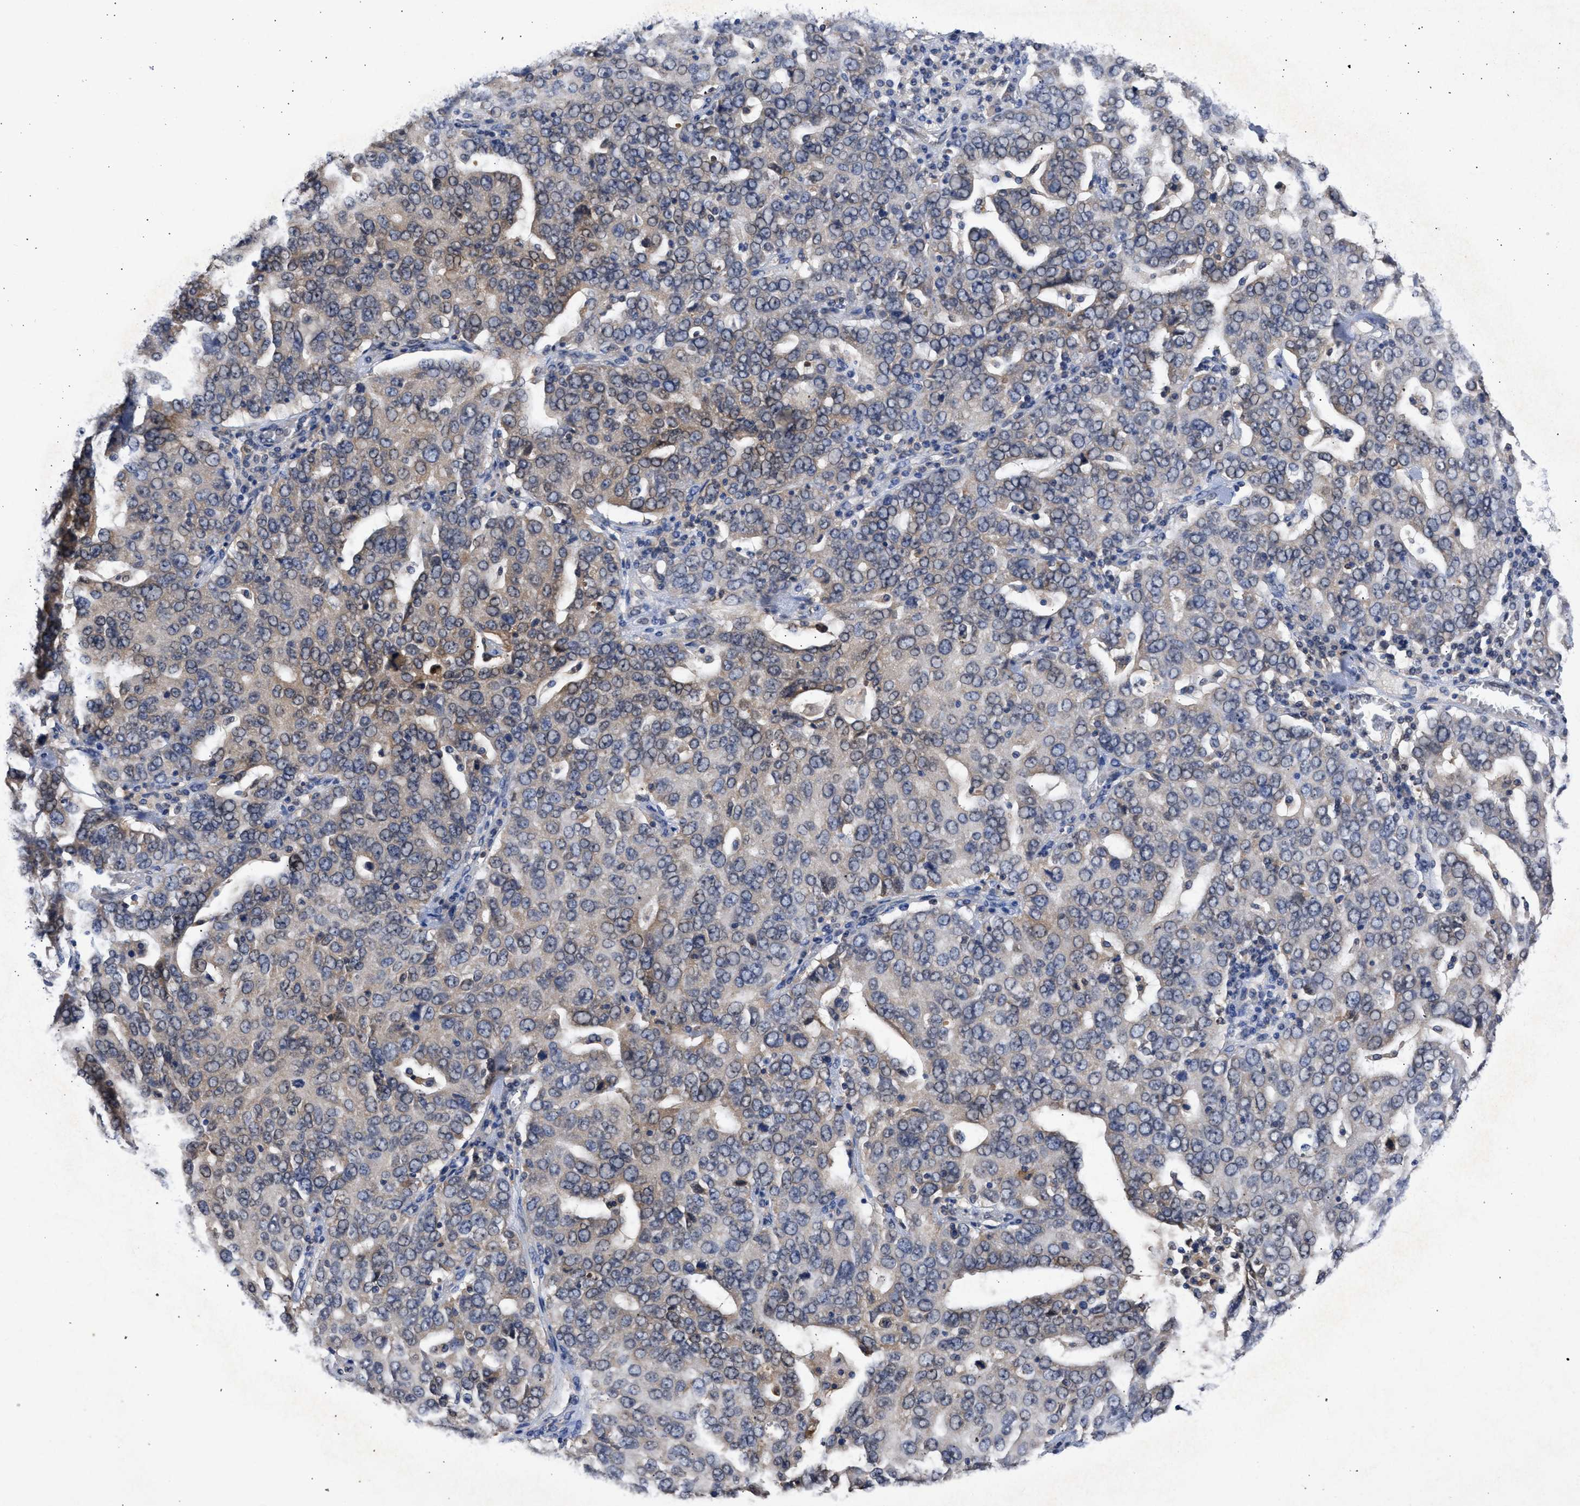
{"staining": {"intensity": "weak", "quantity": "25%-75%", "location": "cytoplasmic/membranous"}, "tissue": "ovarian cancer", "cell_type": "Tumor cells", "image_type": "cancer", "snomed": [{"axis": "morphology", "description": "Carcinoma, endometroid"}, {"axis": "topography", "description": "Ovary"}], "caption": "The histopathology image shows staining of ovarian endometroid carcinoma, revealing weak cytoplasmic/membranous protein expression (brown color) within tumor cells. (DAB IHC, brown staining for protein, blue staining for nuclei).", "gene": "NUP35", "patient": {"sex": "female", "age": 62}}